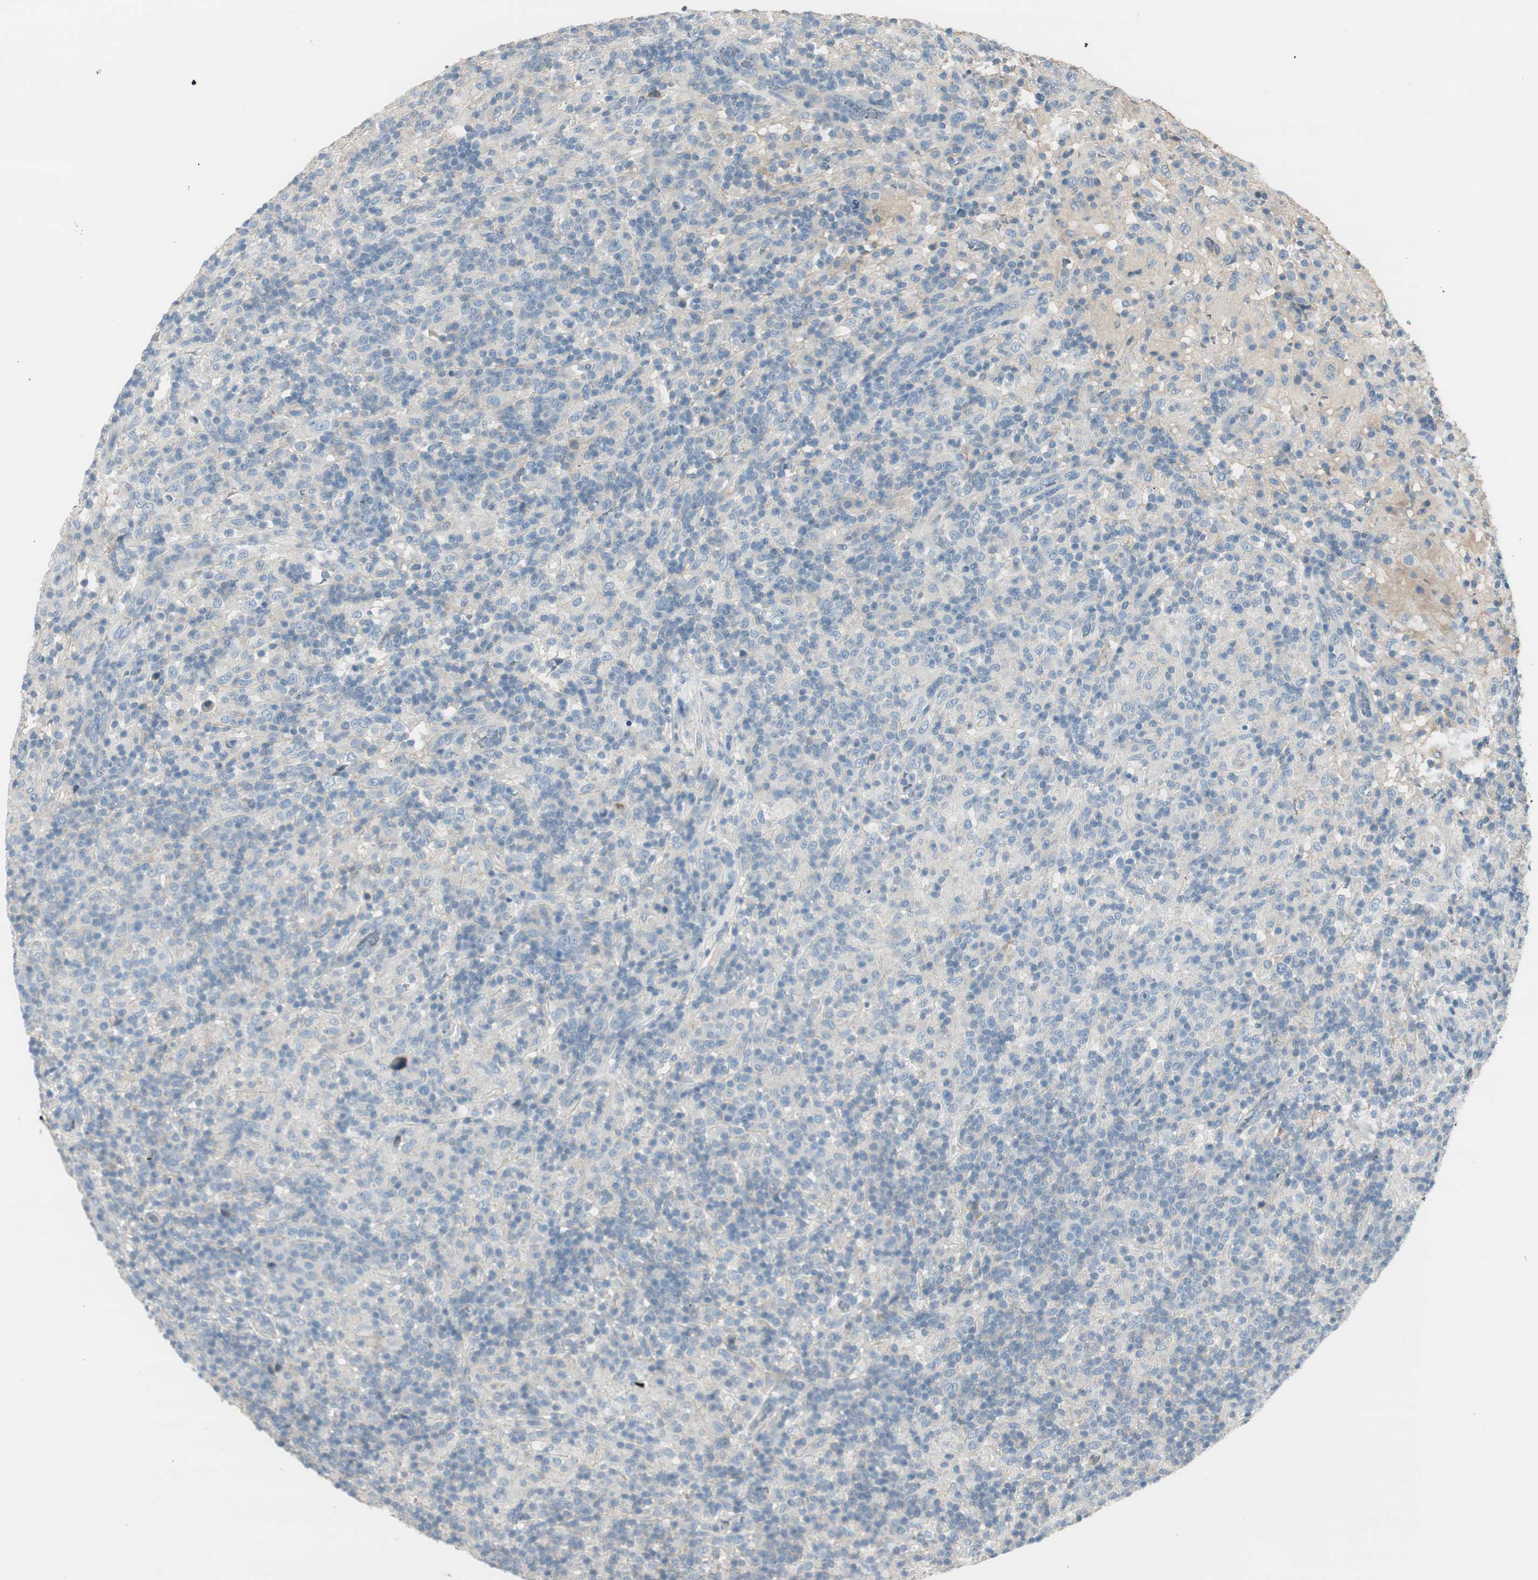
{"staining": {"intensity": "negative", "quantity": "none", "location": "none"}, "tissue": "lymphoma", "cell_type": "Tumor cells", "image_type": "cancer", "snomed": [{"axis": "morphology", "description": "Hodgkin's disease, NOS"}, {"axis": "topography", "description": "Lymph node"}], "caption": "Immunohistochemistry (IHC) of human lymphoma shows no expression in tumor cells.", "gene": "EVA1A", "patient": {"sex": "male", "age": 70}}